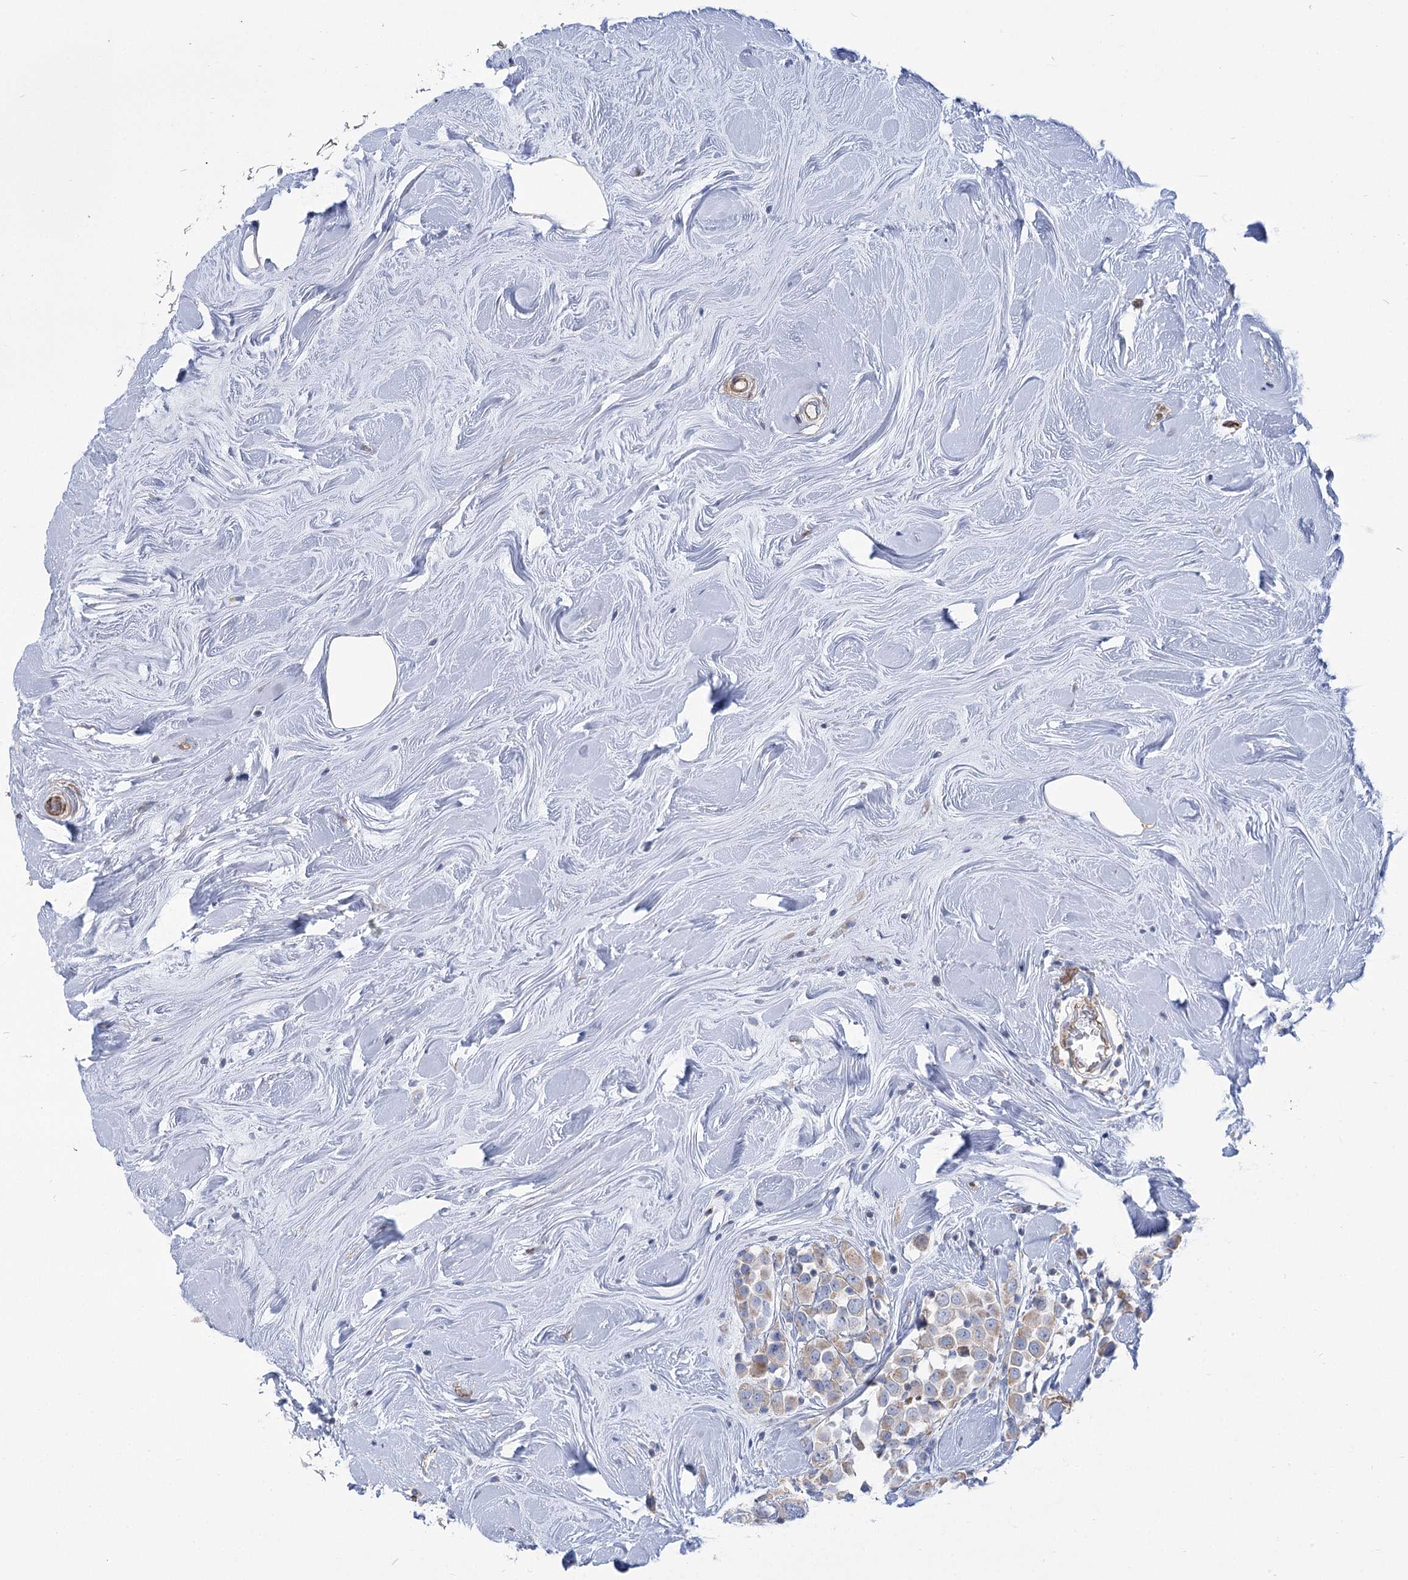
{"staining": {"intensity": "weak", "quantity": "25%-75%", "location": "cytoplasmic/membranous"}, "tissue": "breast cancer", "cell_type": "Tumor cells", "image_type": "cancer", "snomed": [{"axis": "morphology", "description": "Duct carcinoma"}, {"axis": "topography", "description": "Breast"}], "caption": "Brown immunohistochemical staining in breast cancer demonstrates weak cytoplasmic/membranous positivity in approximately 25%-75% of tumor cells.", "gene": "PLEKHA5", "patient": {"sex": "female", "age": 61}}